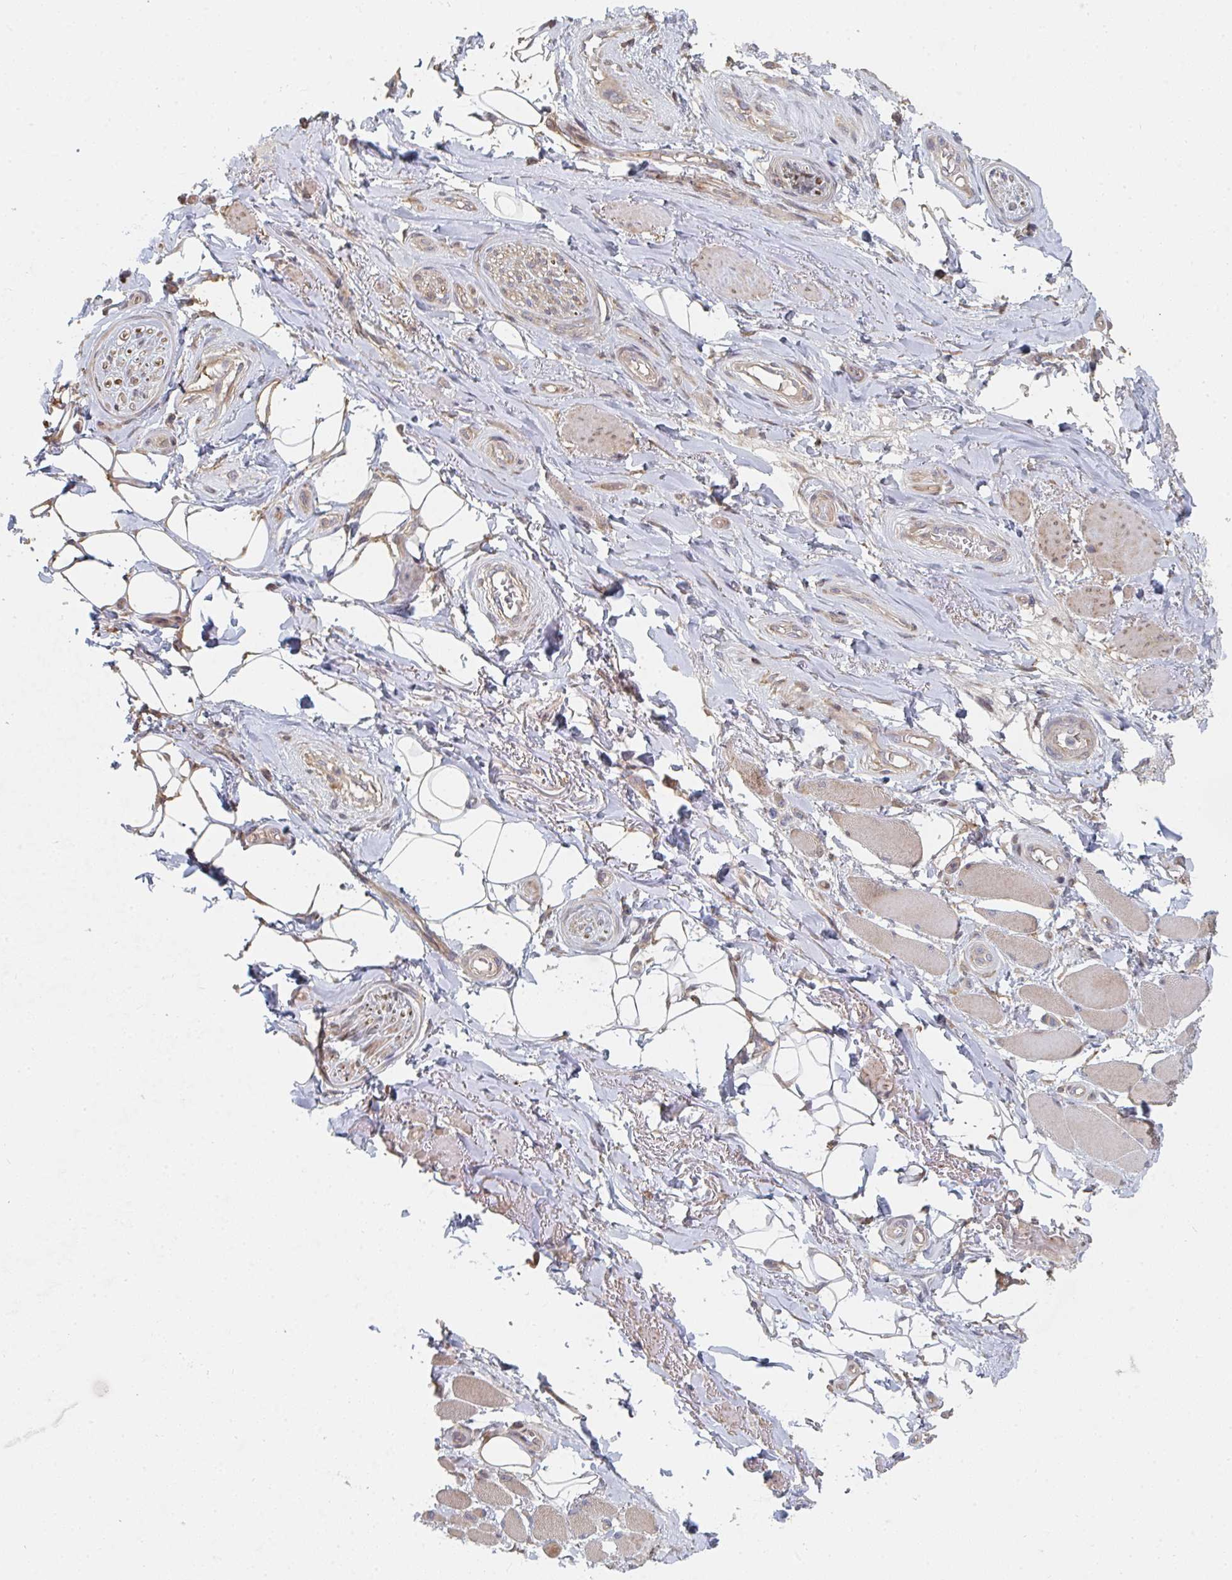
{"staining": {"intensity": "weak", "quantity": ">75%", "location": "cytoplasmic/membranous"}, "tissue": "adipose tissue", "cell_type": "Adipocytes", "image_type": "normal", "snomed": [{"axis": "morphology", "description": "Normal tissue, NOS"}, {"axis": "topography", "description": "Anal"}, {"axis": "topography", "description": "Peripheral nerve tissue"}], "caption": "An image of adipose tissue stained for a protein displays weak cytoplasmic/membranous brown staining in adipocytes.", "gene": "PTEN", "patient": {"sex": "male", "age": 53}}